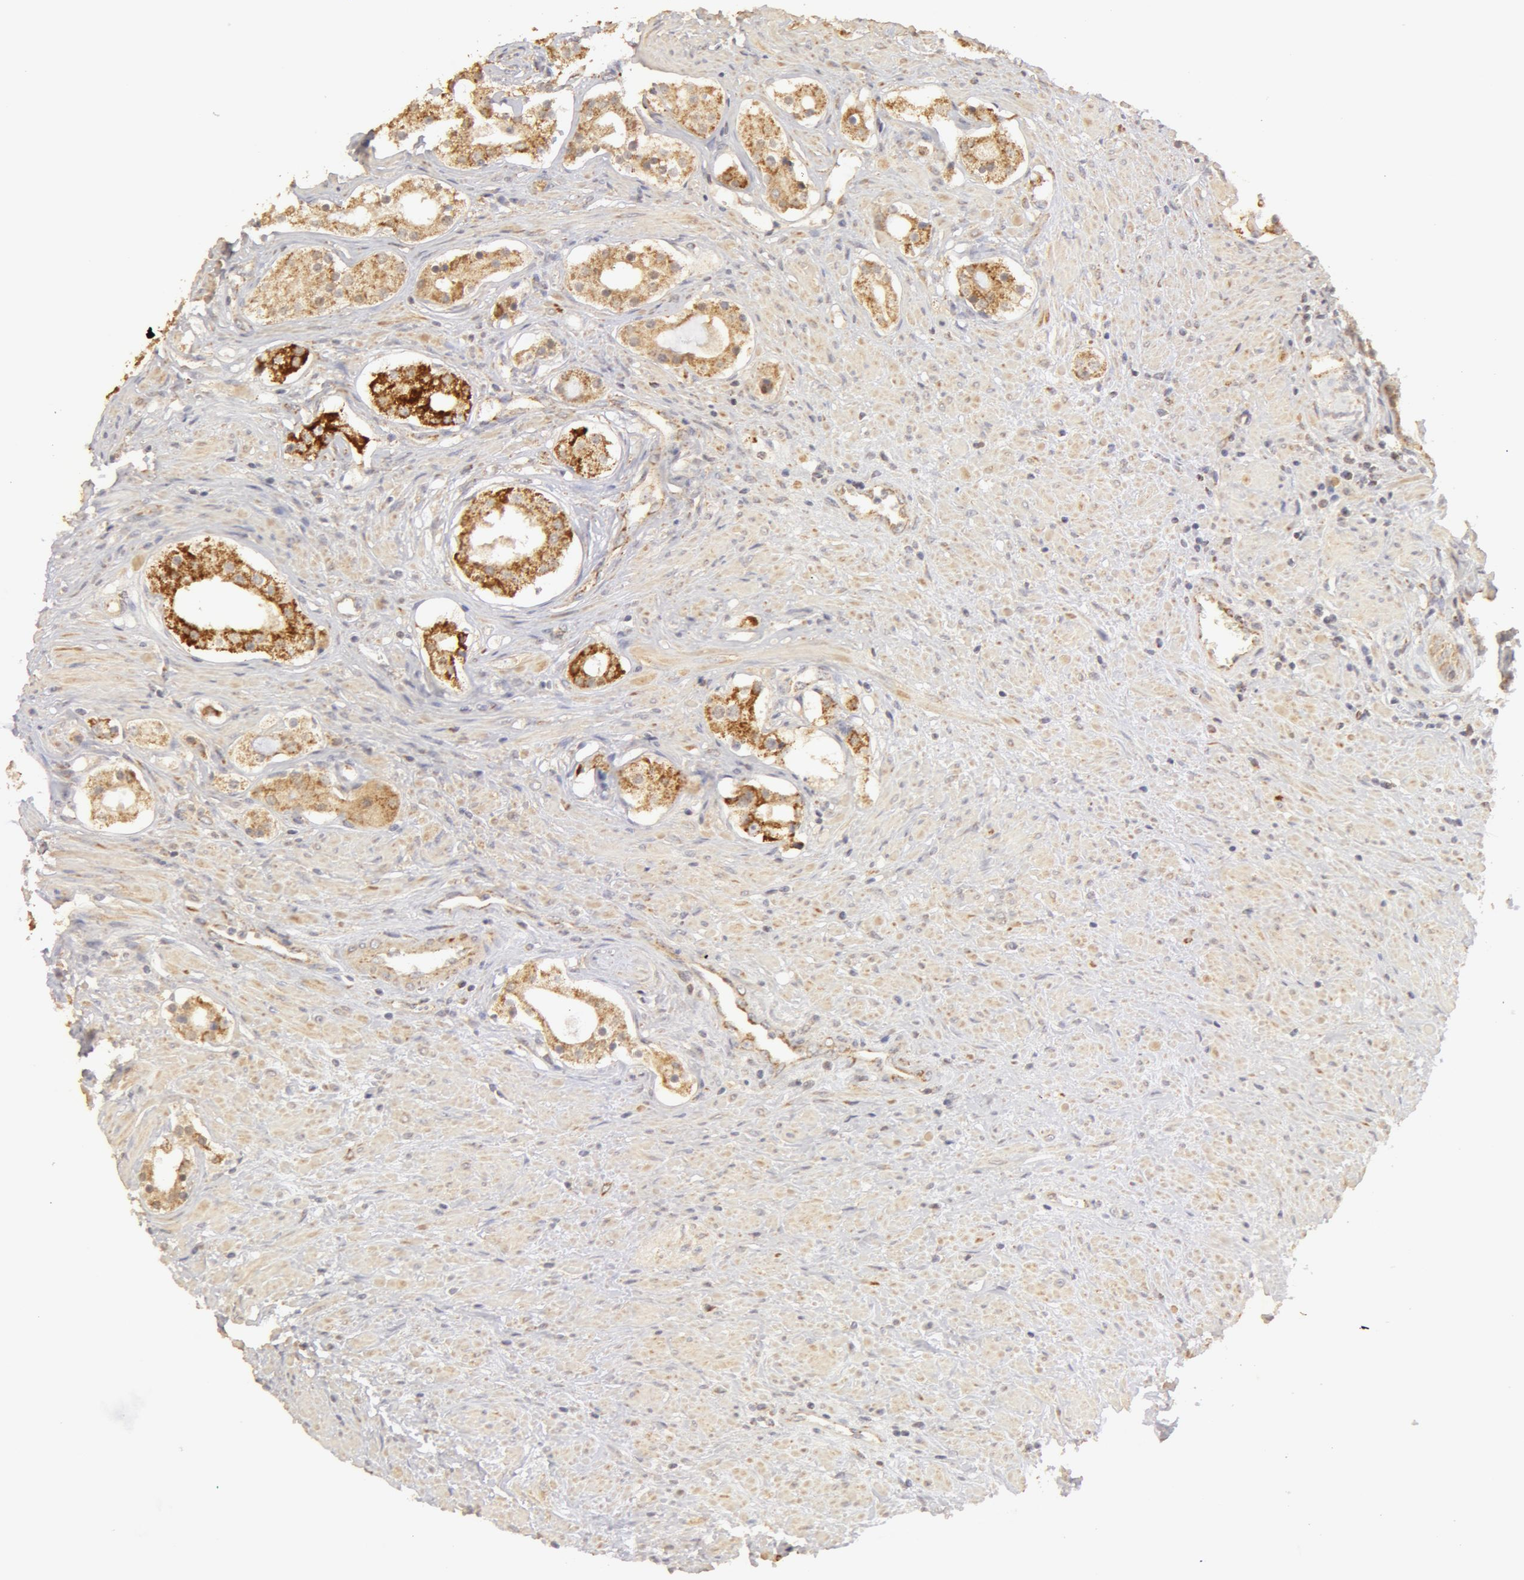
{"staining": {"intensity": "moderate", "quantity": "25%-75%", "location": "cytoplasmic/membranous"}, "tissue": "prostate cancer", "cell_type": "Tumor cells", "image_type": "cancer", "snomed": [{"axis": "morphology", "description": "Adenocarcinoma, Medium grade"}, {"axis": "topography", "description": "Prostate"}], "caption": "A medium amount of moderate cytoplasmic/membranous positivity is present in approximately 25%-75% of tumor cells in prostate cancer (medium-grade adenocarcinoma) tissue. The protein of interest is shown in brown color, while the nuclei are stained blue.", "gene": "ADPRH", "patient": {"sex": "male", "age": 73}}